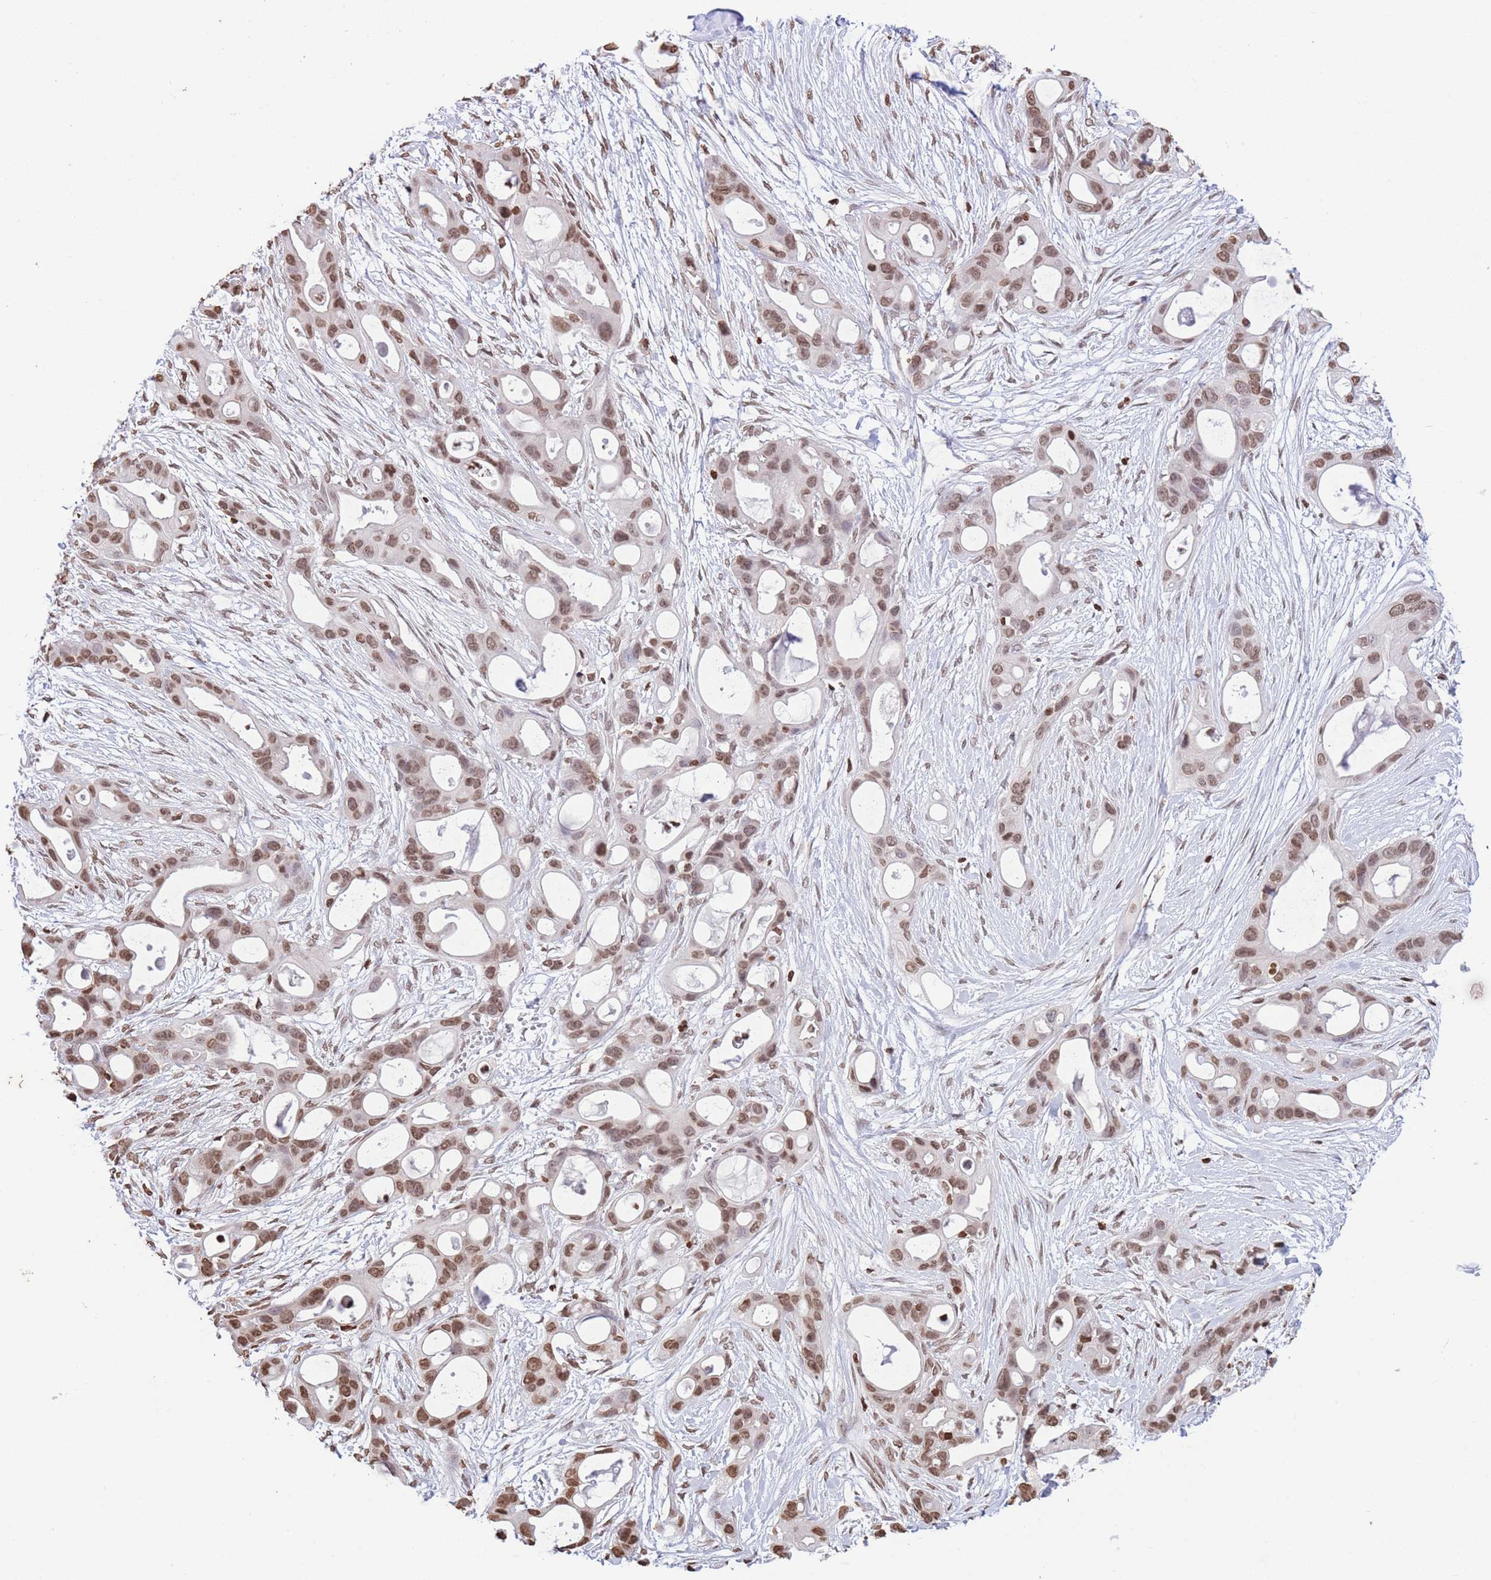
{"staining": {"intensity": "moderate", "quantity": ">75%", "location": "nuclear"}, "tissue": "ovarian cancer", "cell_type": "Tumor cells", "image_type": "cancer", "snomed": [{"axis": "morphology", "description": "Cystadenocarcinoma, mucinous, NOS"}, {"axis": "topography", "description": "Ovary"}], "caption": "Tumor cells display moderate nuclear expression in about >75% of cells in ovarian mucinous cystadenocarcinoma.", "gene": "H2BC11", "patient": {"sex": "female", "age": 70}}